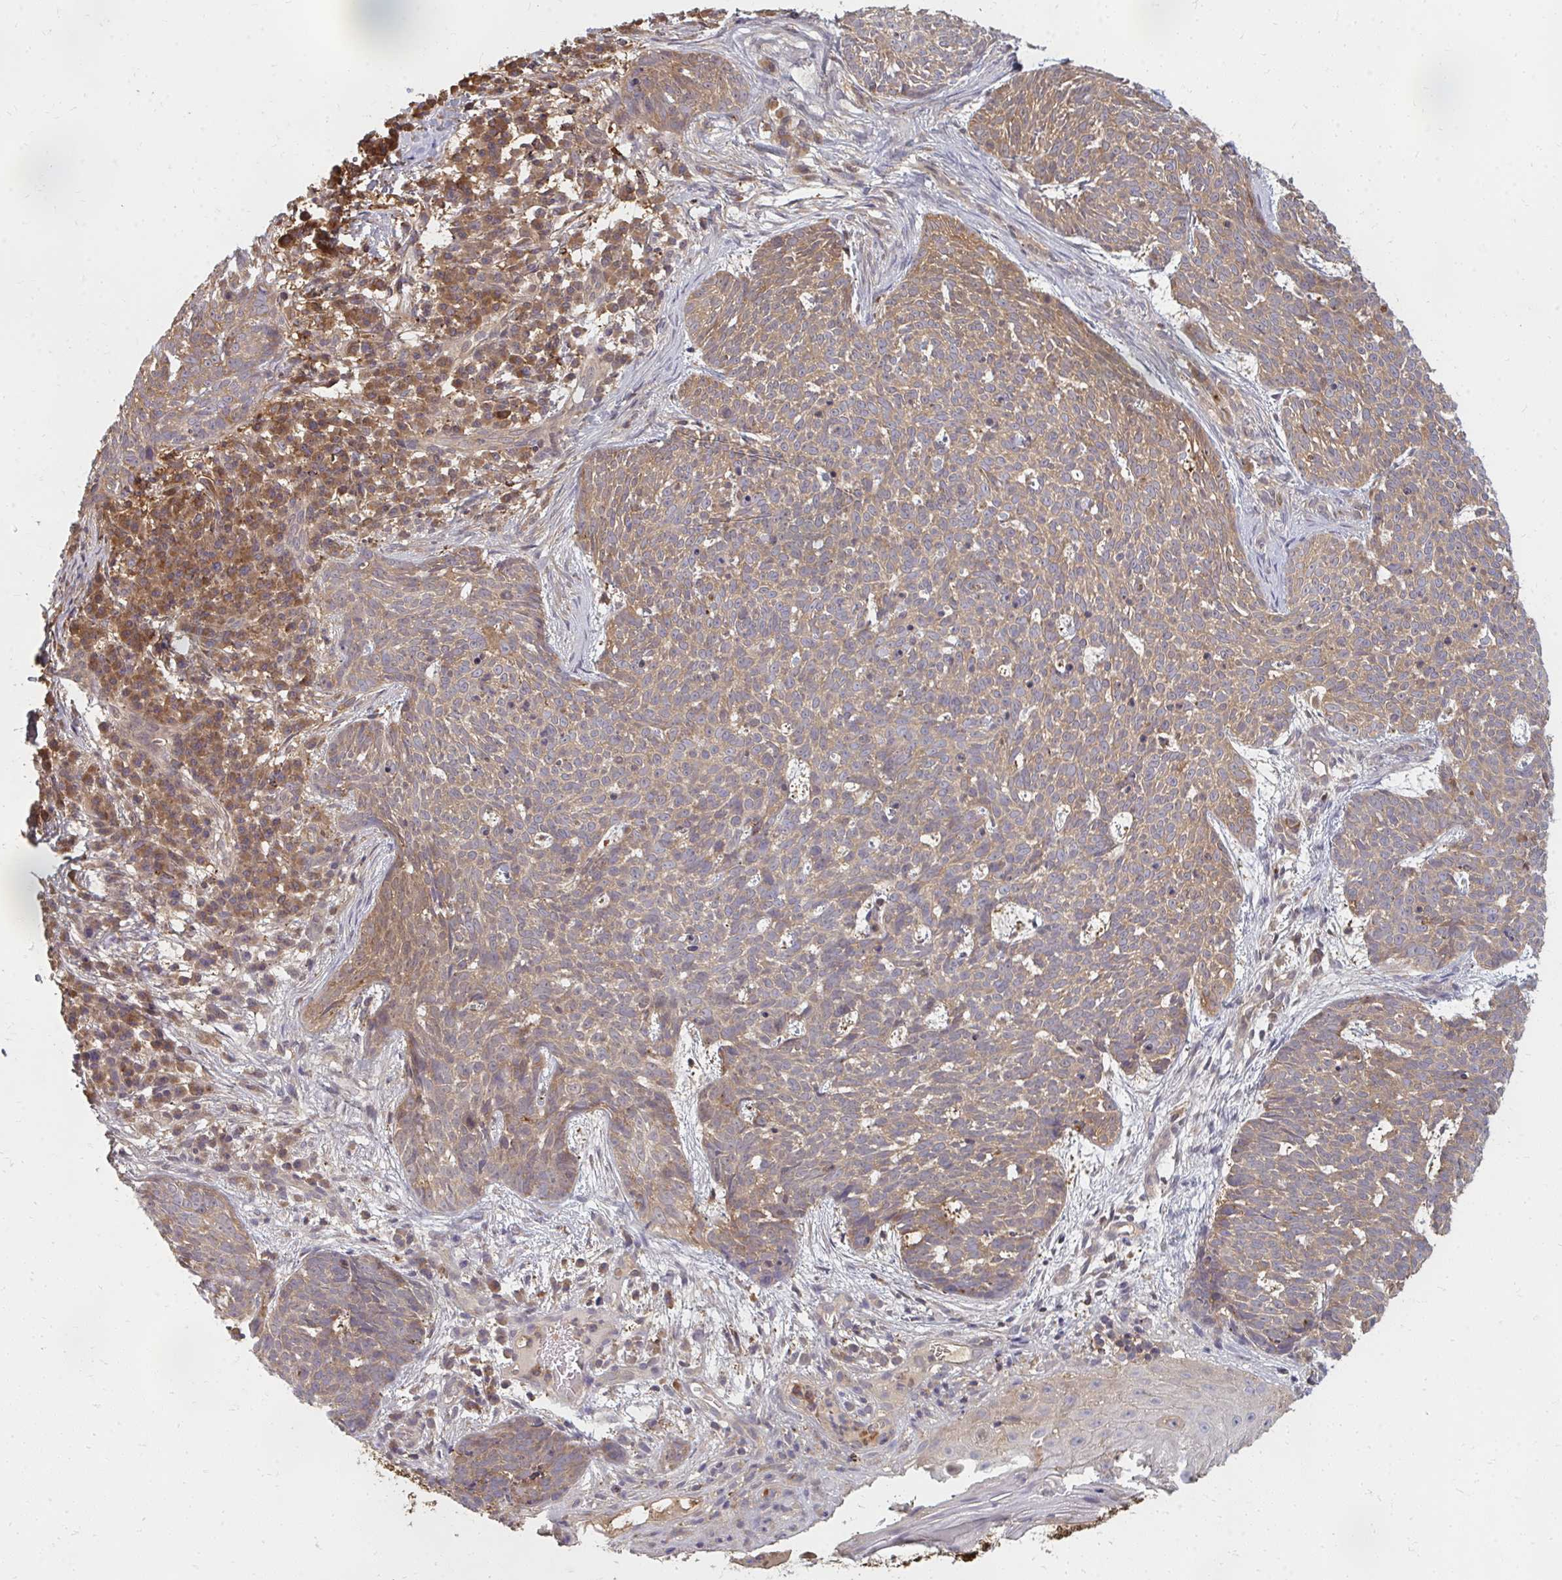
{"staining": {"intensity": "moderate", "quantity": ">75%", "location": "cytoplasmic/membranous"}, "tissue": "skin cancer", "cell_type": "Tumor cells", "image_type": "cancer", "snomed": [{"axis": "morphology", "description": "Basal cell carcinoma"}, {"axis": "topography", "description": "Skin"}], "caption": "A histopathology image showing moderate cytoplasmic/membranous expression in approximately >75% of tumor cells in skin cancer, as visualized by brown immunohistochemical staining.", "gene": "ZNF285", "patient": {"sex": "female", "age": 93}}